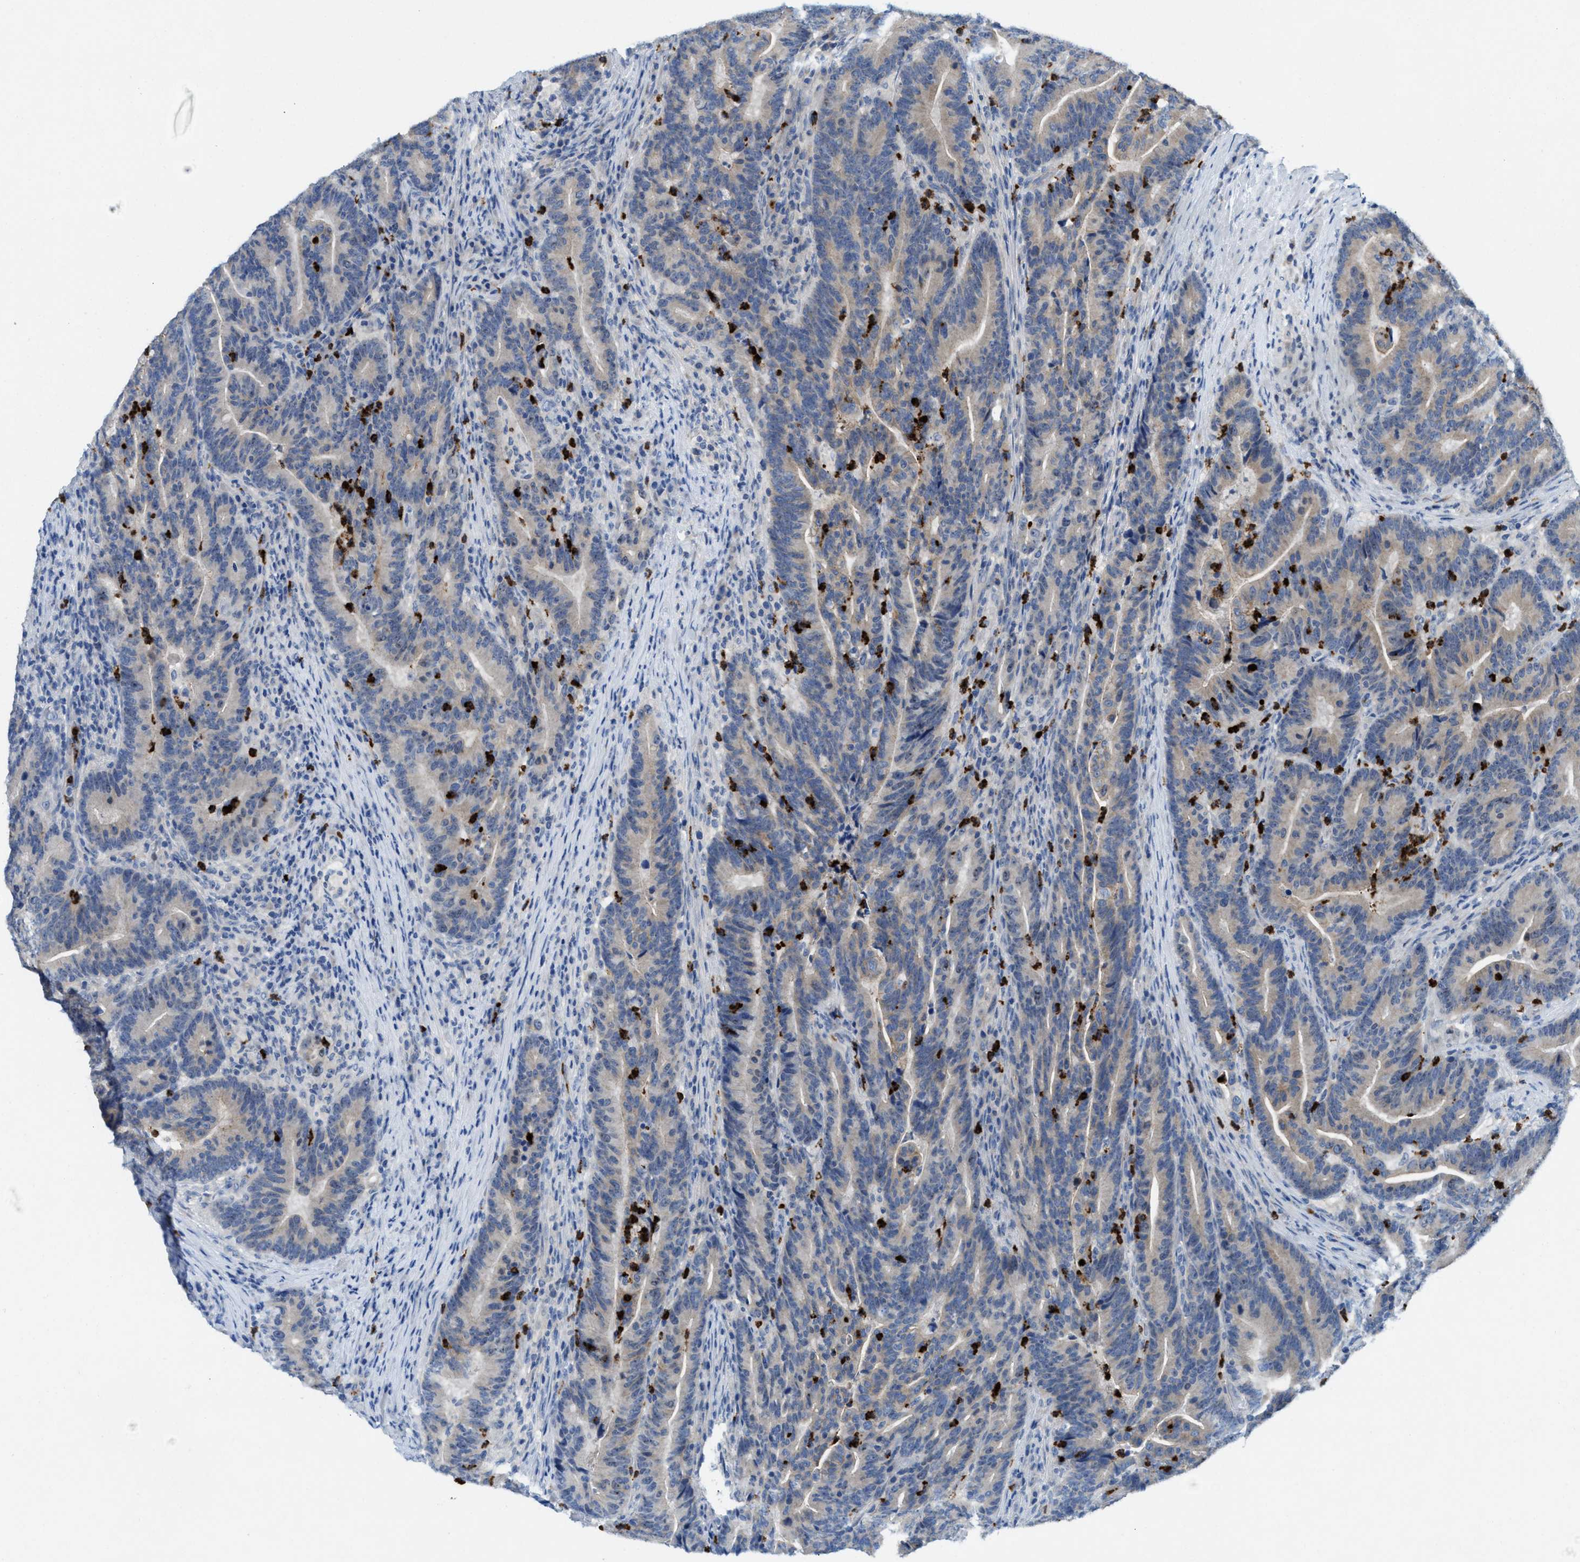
{"staining": {"intensity": "weak", "quantity": "<25%", "location": "cytoplasmic/membranous"}, "tissue": "colorectal cancer", "cell_type": "Tumor cells", "image_type": "cancer", "snomed": [{"axis": "morphology", "description": "Adenocarcinoma, NOS"}, {"axis": "topography", "description": "Colon"}], "caption": "An image of colorectal adenocarcinoma stained for a protein shows no brown staining in tumor cells.", "gene": "CMTM1", "patient": {"sex": "female", "age": 66}}